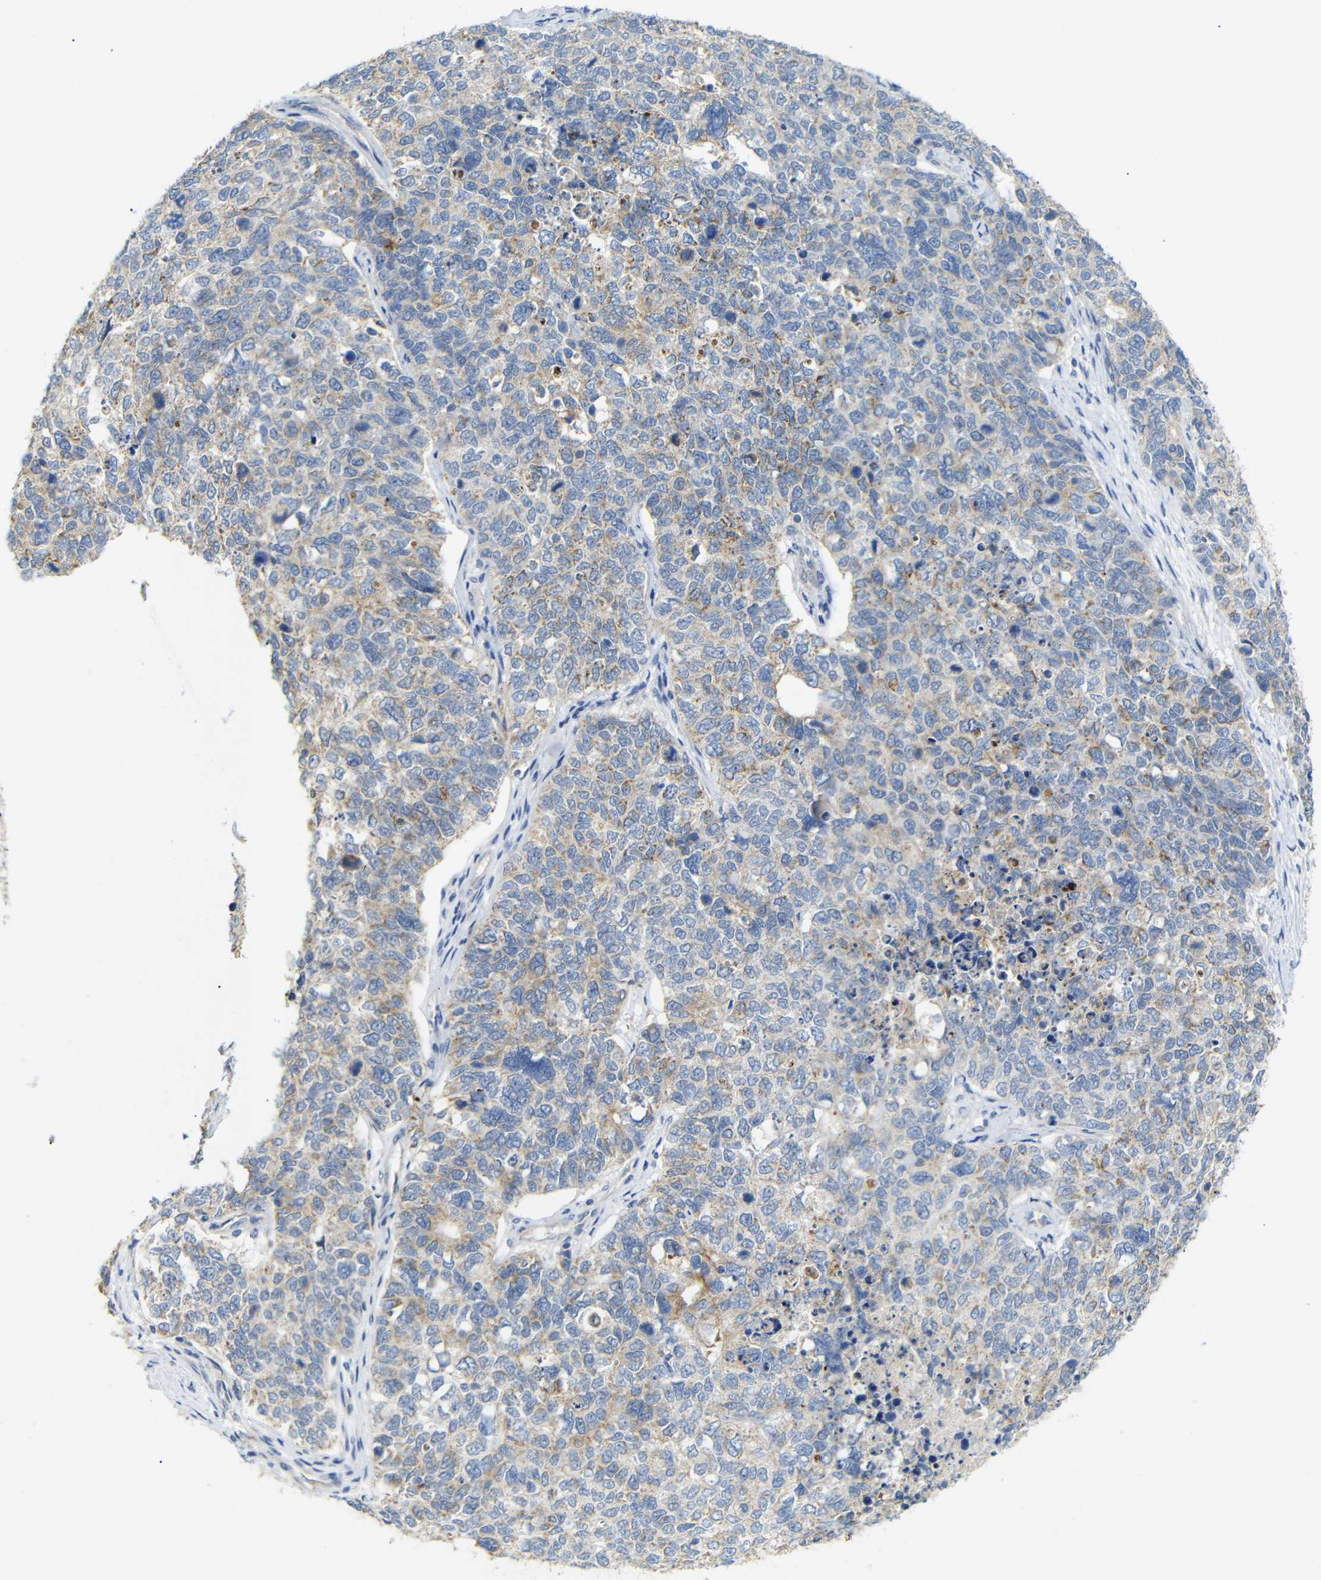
{"staining": {"intensity": "moderate", "quantity": ">75%", "location": "cytoplasmic/membranous"}, "tissue": "cervical cancer", "cell_type": "Tumor cells", "image_type": "cancer", "snomed": [{"axis": "morphology", "description": "Squamous cell carcinoma, NOS"}, {"axis": "topography", "description": "Cervix"}], "caption": "DAB (3,3'-diaminobenzidine) immunohistochemical staining of human cervical cancer (squamous cell carcinoma) exhibits moderate cytoplasmic/membranous protein positivity in about >75% of tumor cells.", "gene": "ALOX15", "patient": {"sex": "female", "age": 63}}